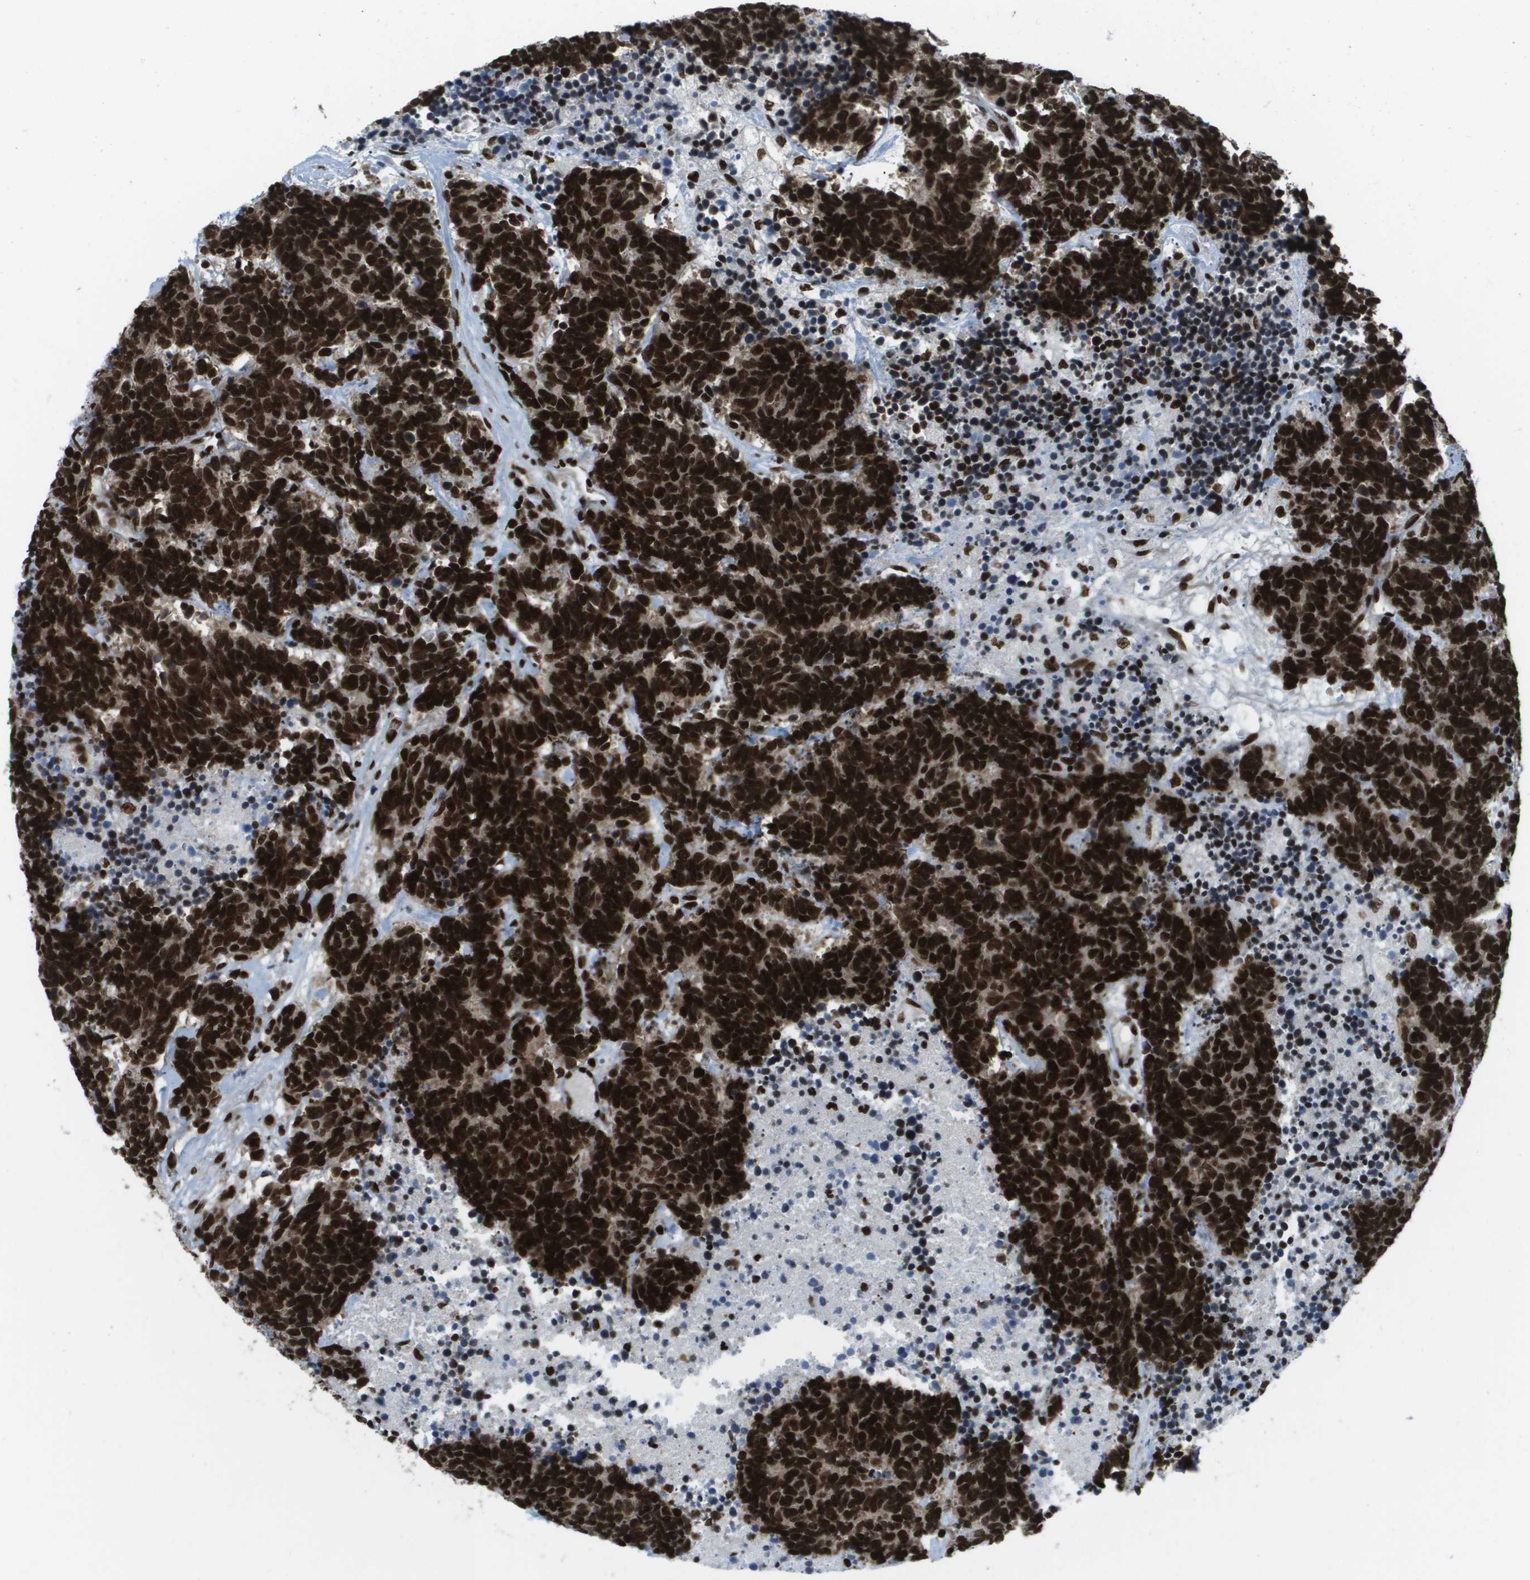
{"staining": {"intensity": "strong", "quantity": ">75%", "location": "nuclear"}, "tissue": "carcinoid", "cell_type": "Tumor cells", "image_type": "cancer", "snomed": [{"axis": "morphology", "description": "Carcinoma, NOS"}, {"axis": "morphology", "description": "Carcinoid, malignant, NOS"}, {"axis": "topography", "description": "Urinary bladder"}], "caption": "The histopathology image reveals a brown stain indicating the presence of a protein in the nuclear of tumor cells in carcinoid.", "gene": "GLYR1", "patient": {"sex": "male", "age": 57}}